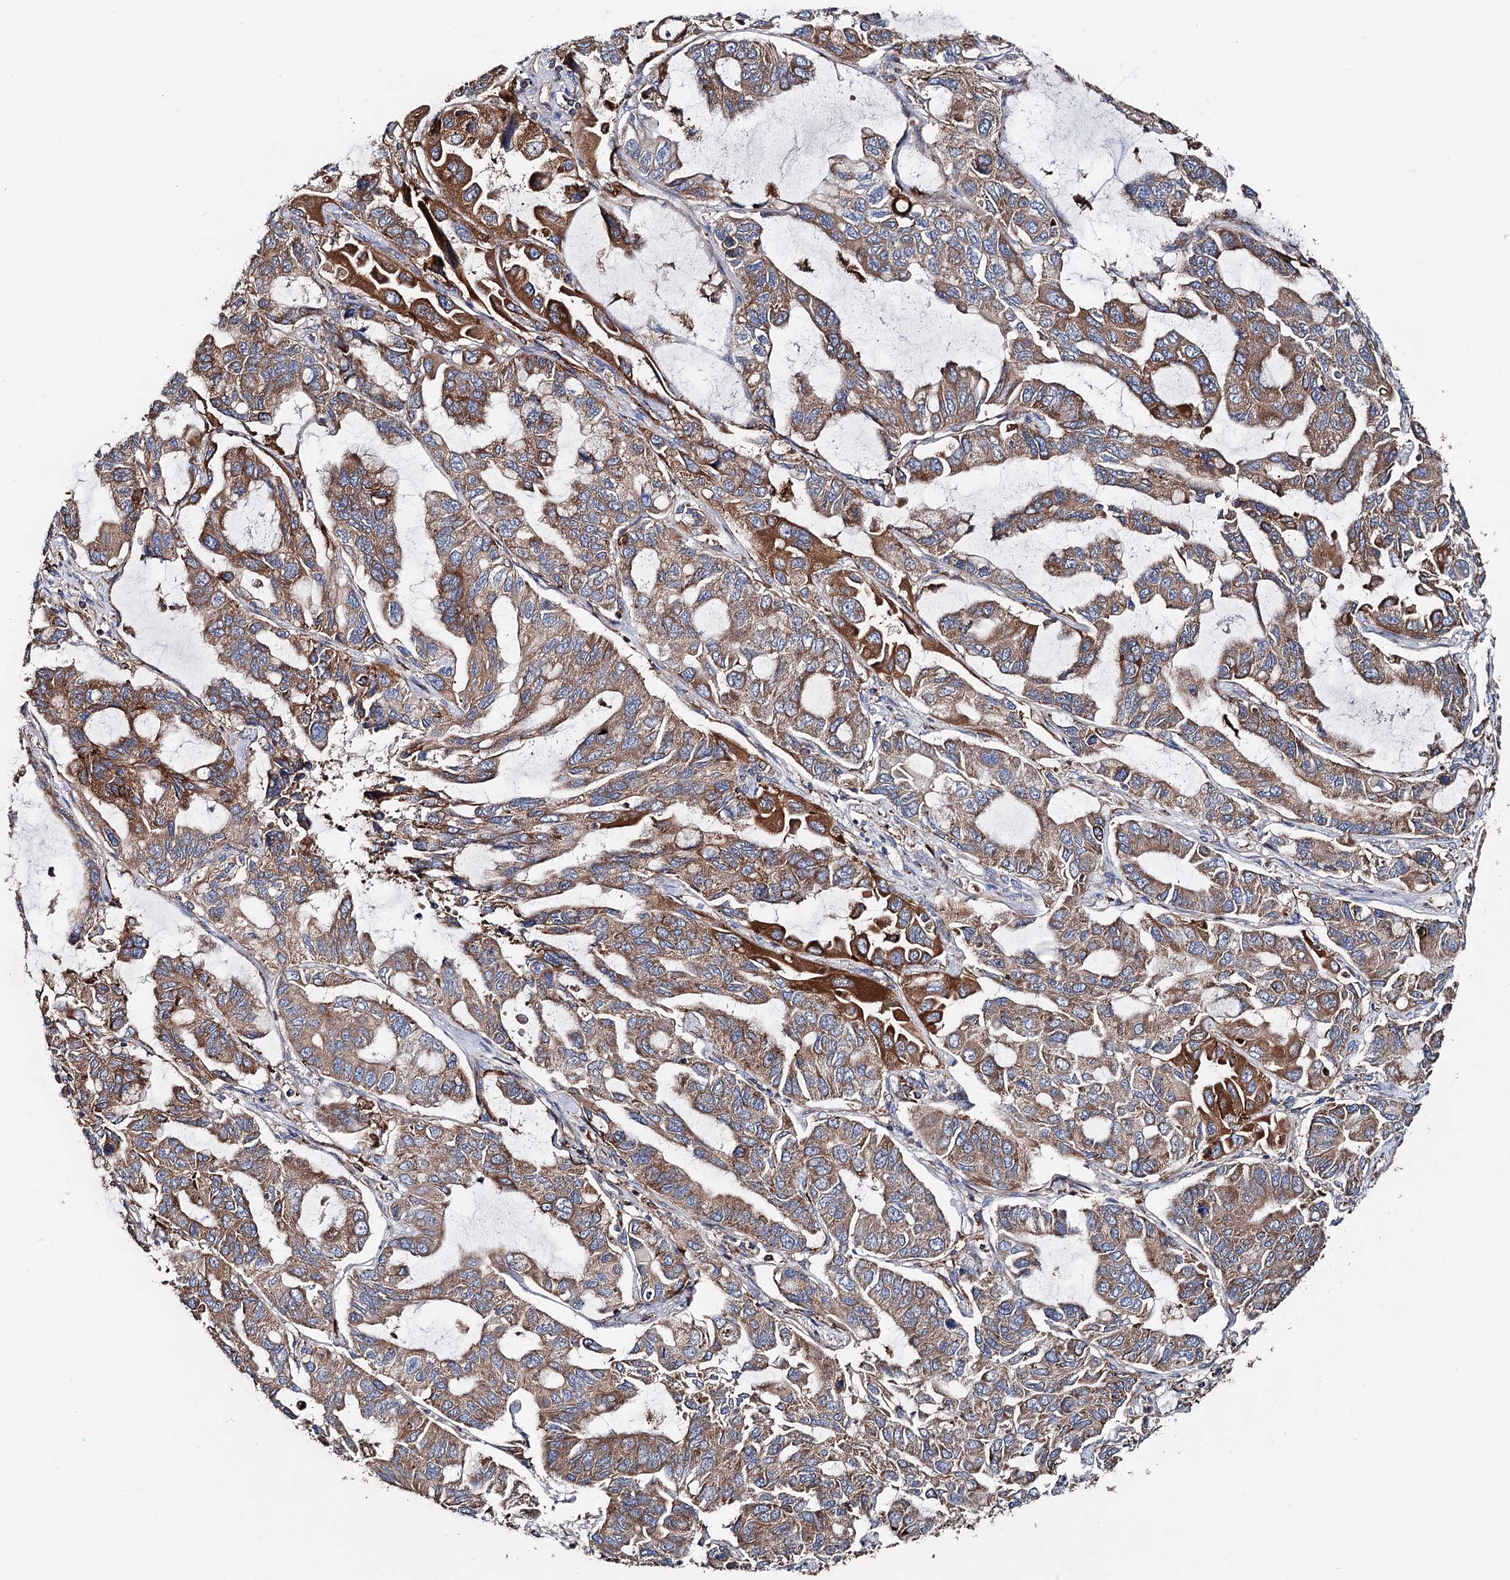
{"staining": {"intensity": "strong", "quantity": "25%-75%", "location": "cytoplasmic/membranous"}, "tissue": "lung cancer", "cell_type": "Tumor cells", "image_type": "cancer", "snomed": [{"axis": "morphology", "description": "Adenocarcinoma, NOS"}, {"axis": "topography", "description": "Lung"}], "caption": "Immunohistochemistry photomicrograph of lung cancer (adenocarcinoma) stained for a protein (brown), which shows high levels of strong cytoplasmic/membranous staining in about 25%-75% of tumor cells.", "gene": "ERP29", "patient": {"sex": "male", "age": 64}}